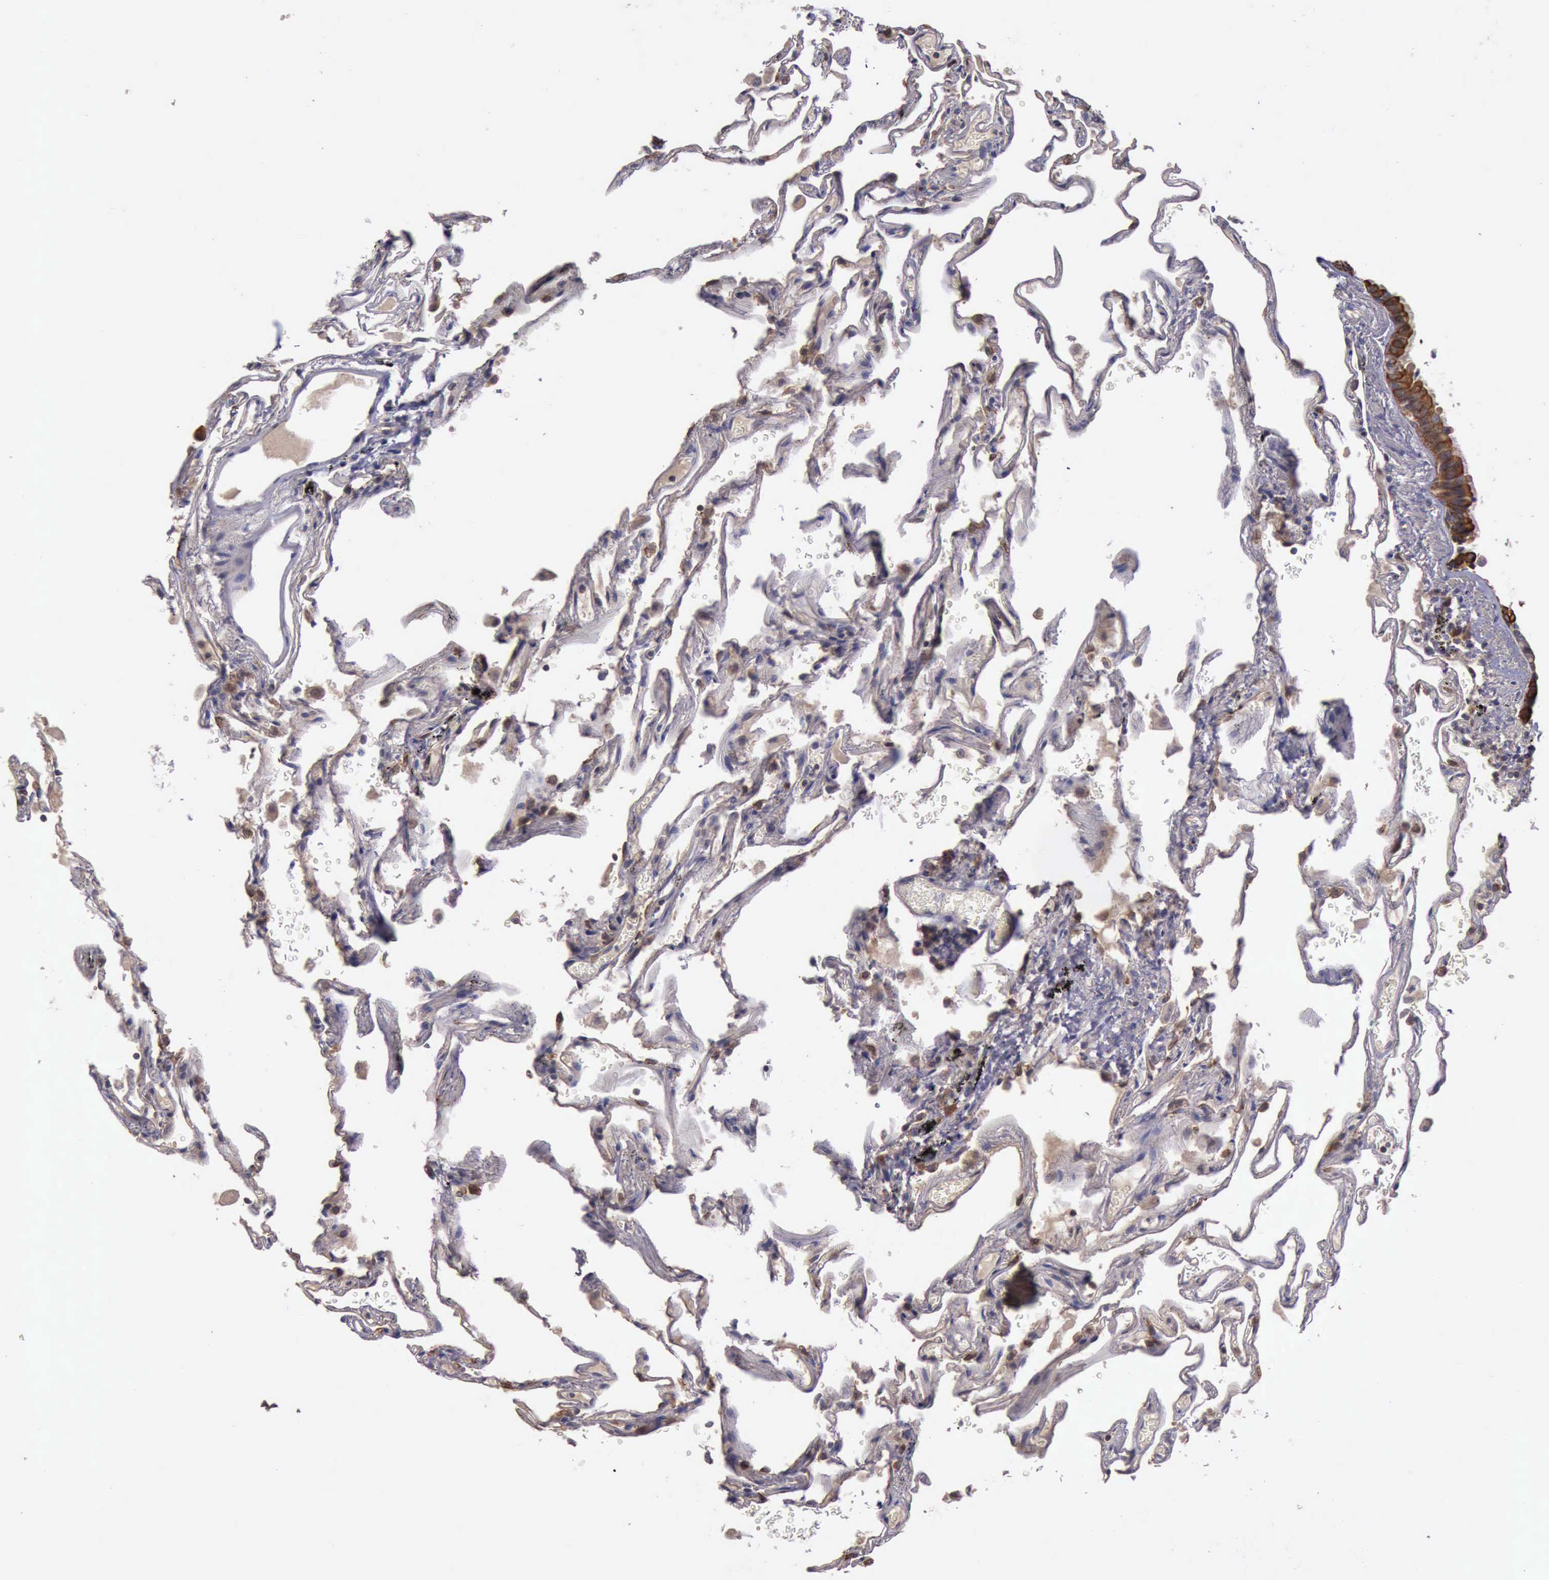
{"staining": {"intensity": "negative", "quantity": "none", "location": "none"}, "tissue": "lung", "cell_type": "Alveolar cells", "image_type": "normal", "snomed": [{"axis": "morphology", "description": "Normal tissue, NOS"}, {"axis": "morphology", "description": "Inflammation, NOS"}, {"axis": "topography", "description": "Lung"}], "caption": "Protein analysis of benign lung displays no significant expression in alveolar cells. (Brightfield microscopy of DAB immunohistochemistry (IHC) at high magnification).", "gene": "RAB39B", "patient": {"sex": "male", "age": 69}}